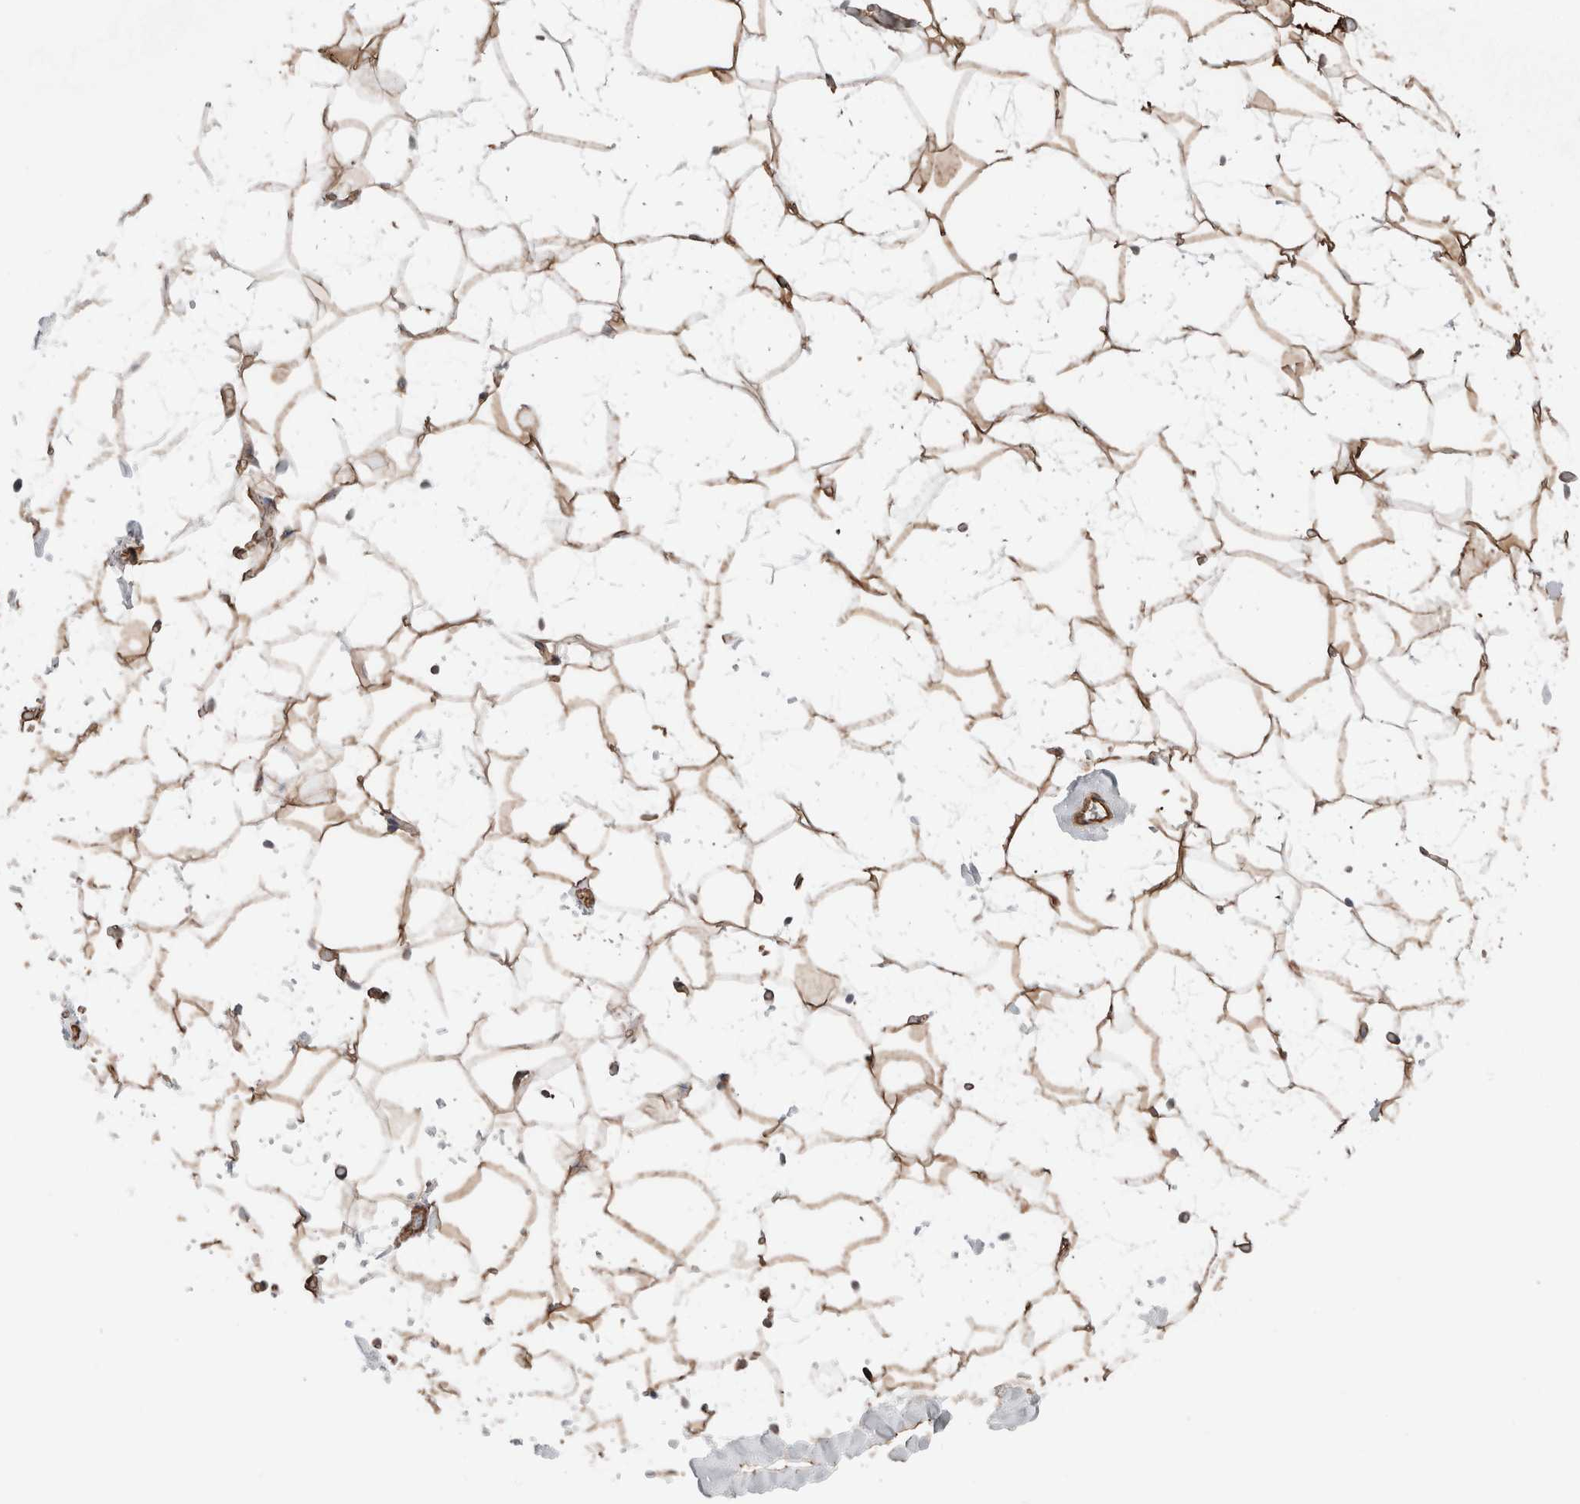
{"staining": {"intensity": "strong", "quantity": ">75%", "location": "cytoplasmic/membranous"}, "tissue": "adipose tissue", "cell_type": "Adipocytes", "image_type": "normal", "snomed": [{"axis": "morphology", "description": "Normal tissue, NOS"}, {"axis": "morphology", "description": "Fibrosis, NOS"}, {"axis": "topography", "description": "Breast"}, {"axis": "topography", "description": "Adipose tissue"}], "caption": "Strong cytoplasmic/membranous expression is seen in approximately >75% of adipocytes in unremarkable adipose tissue.", "gene": "RAB32", "patient": {"sex": "female", "age": 39}}